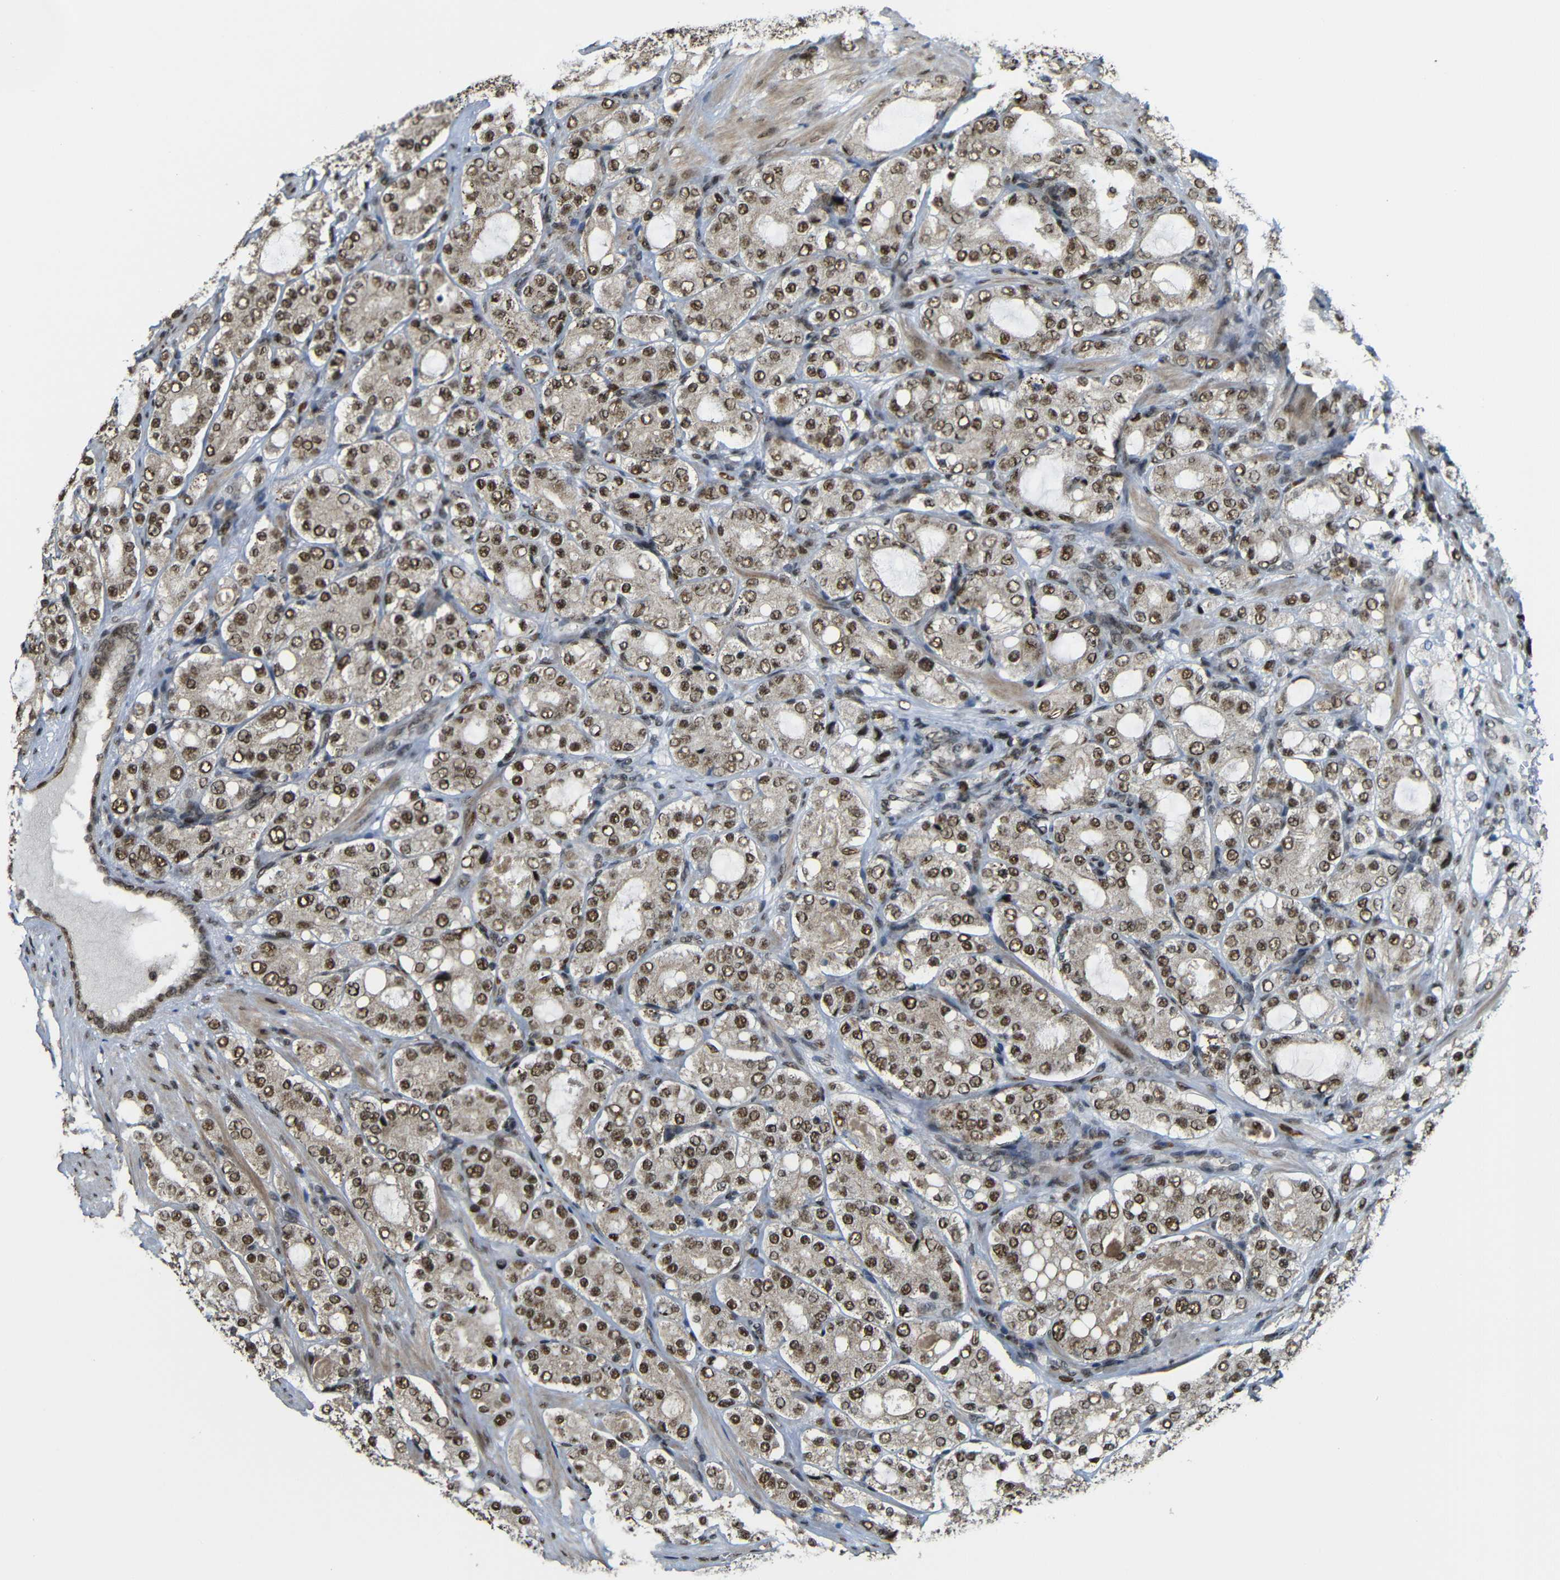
{"staining": {"intensity": "moderate", "quantity": "25%-75%", "location": "cytoplasmic/membranous,nuclear"}, "tissue": "prostate cancer", "cell_type": "Tumor cells", "image_type": "cancer", "snomed": [{"axis": "morphology", "description": "Adenocarcinoma, High grade"}, {"axis": "topography", "description": "Prostate"}], "caption": "Prostate high-grade adenocarcinoma stained with DAB (3,3'-diaminobenzidine) immunohistochemistry (IHC) shows medium levels of moderate cytoplasmic/membranous and nuclear positivity in approximately 25%-75% of tumor cells.", "gene": "TCF7L2", "patient": {"sex": "male", "age": 65}}